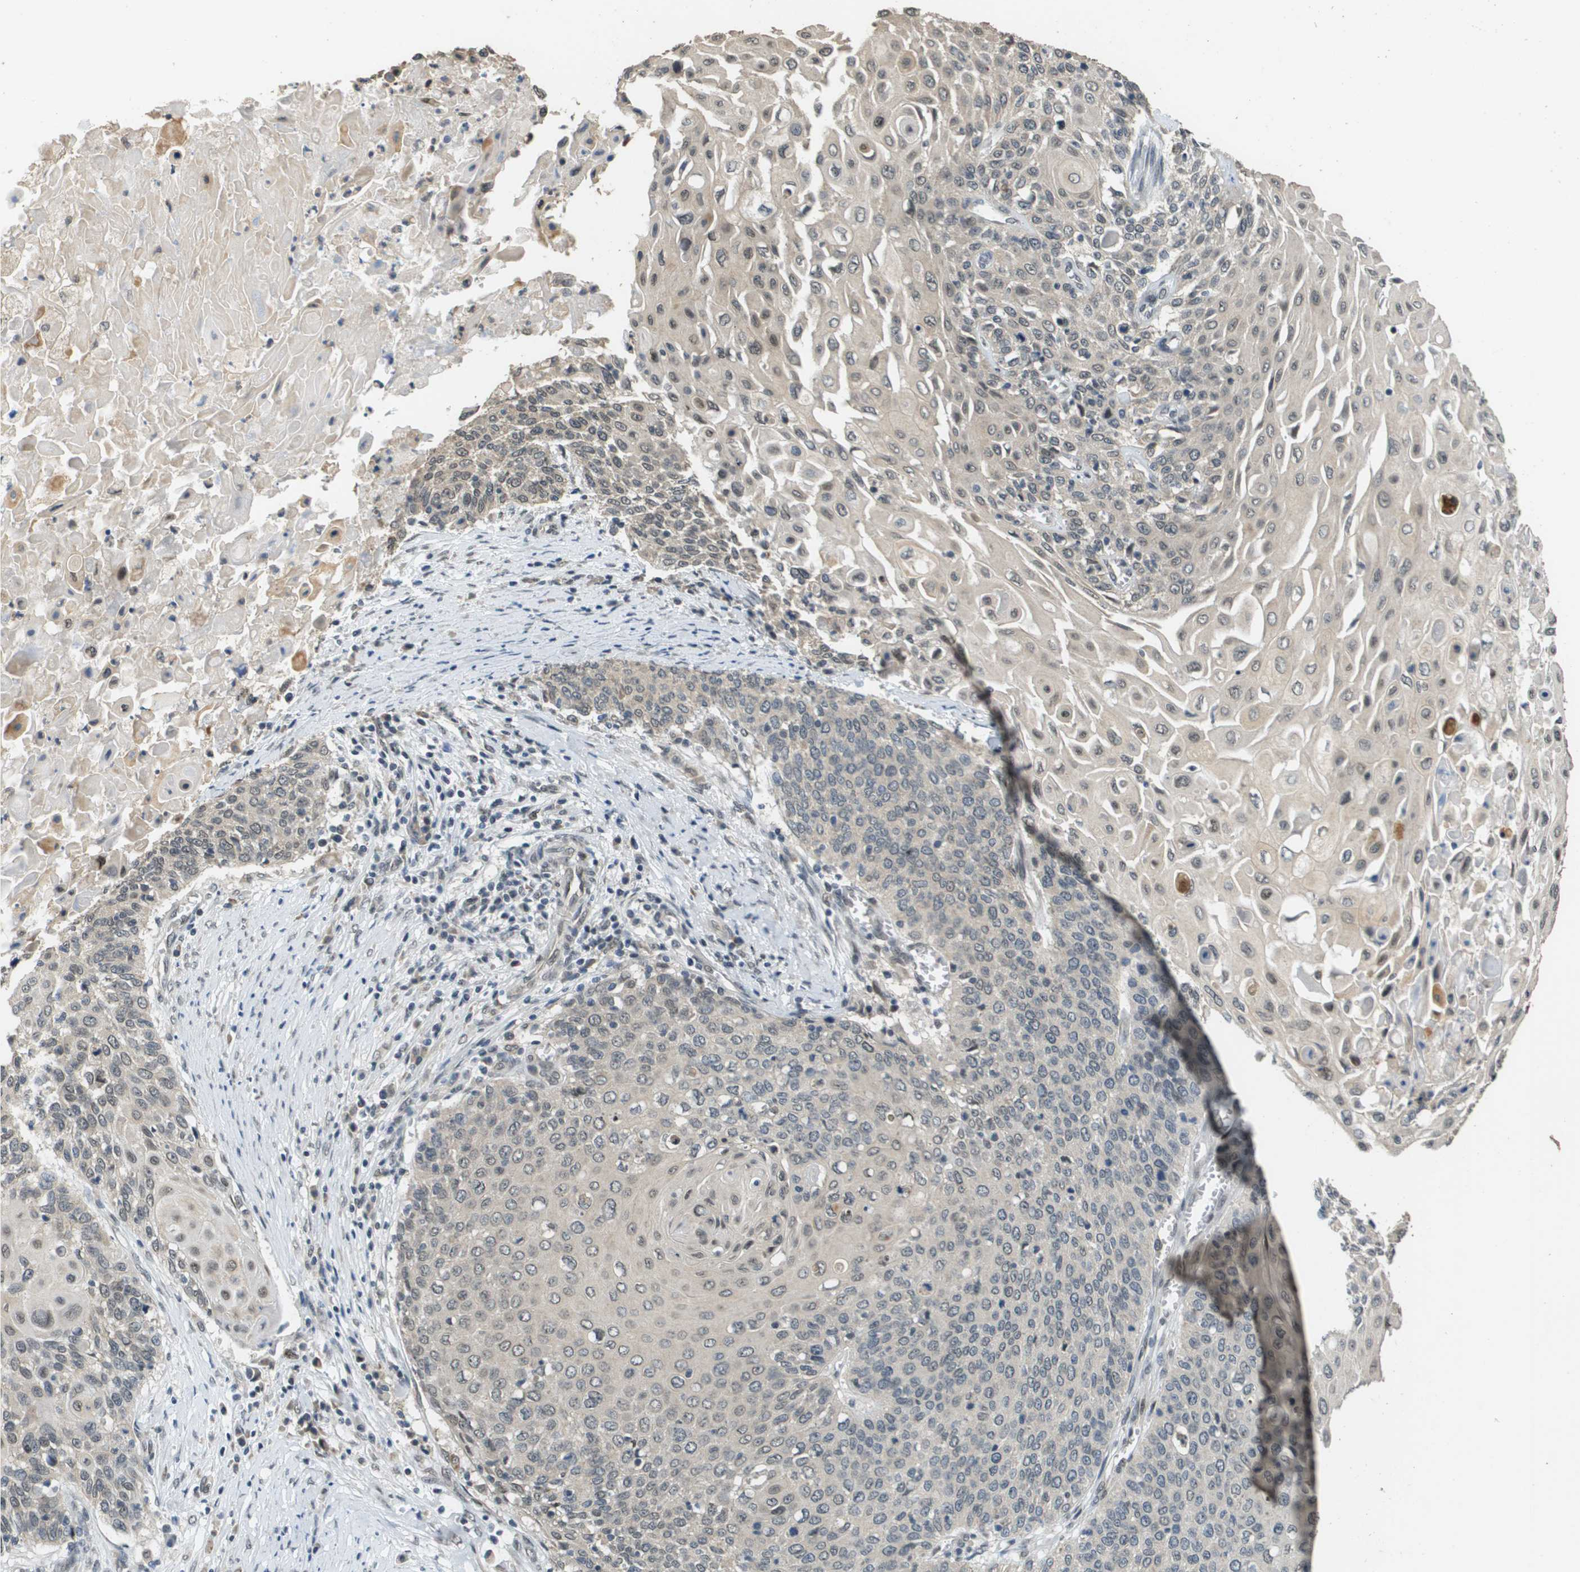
{"staining": {"intensity": "weak", "quantity": "<25%", "location": "cytoplasmic/membranous,nuclear"}, "tissue": "cervical cancer", "cell_type": "Tumor cells", "image_type": "cancer", "snomed": [{"axis": "morphology", "description": "Squamous cell carcinoma, NOS"}, {"axis": "topography", "description": "Cervix"}], "caption": "This micrograph is of cervical cancer stained with immunohistochemistry (IHC) to label a protein in brown with the nuclei are counter-stained blue. There is no staining in tumor cells.", "gene": "FANCC", "patient": {"sex": "female", "age": 39}}